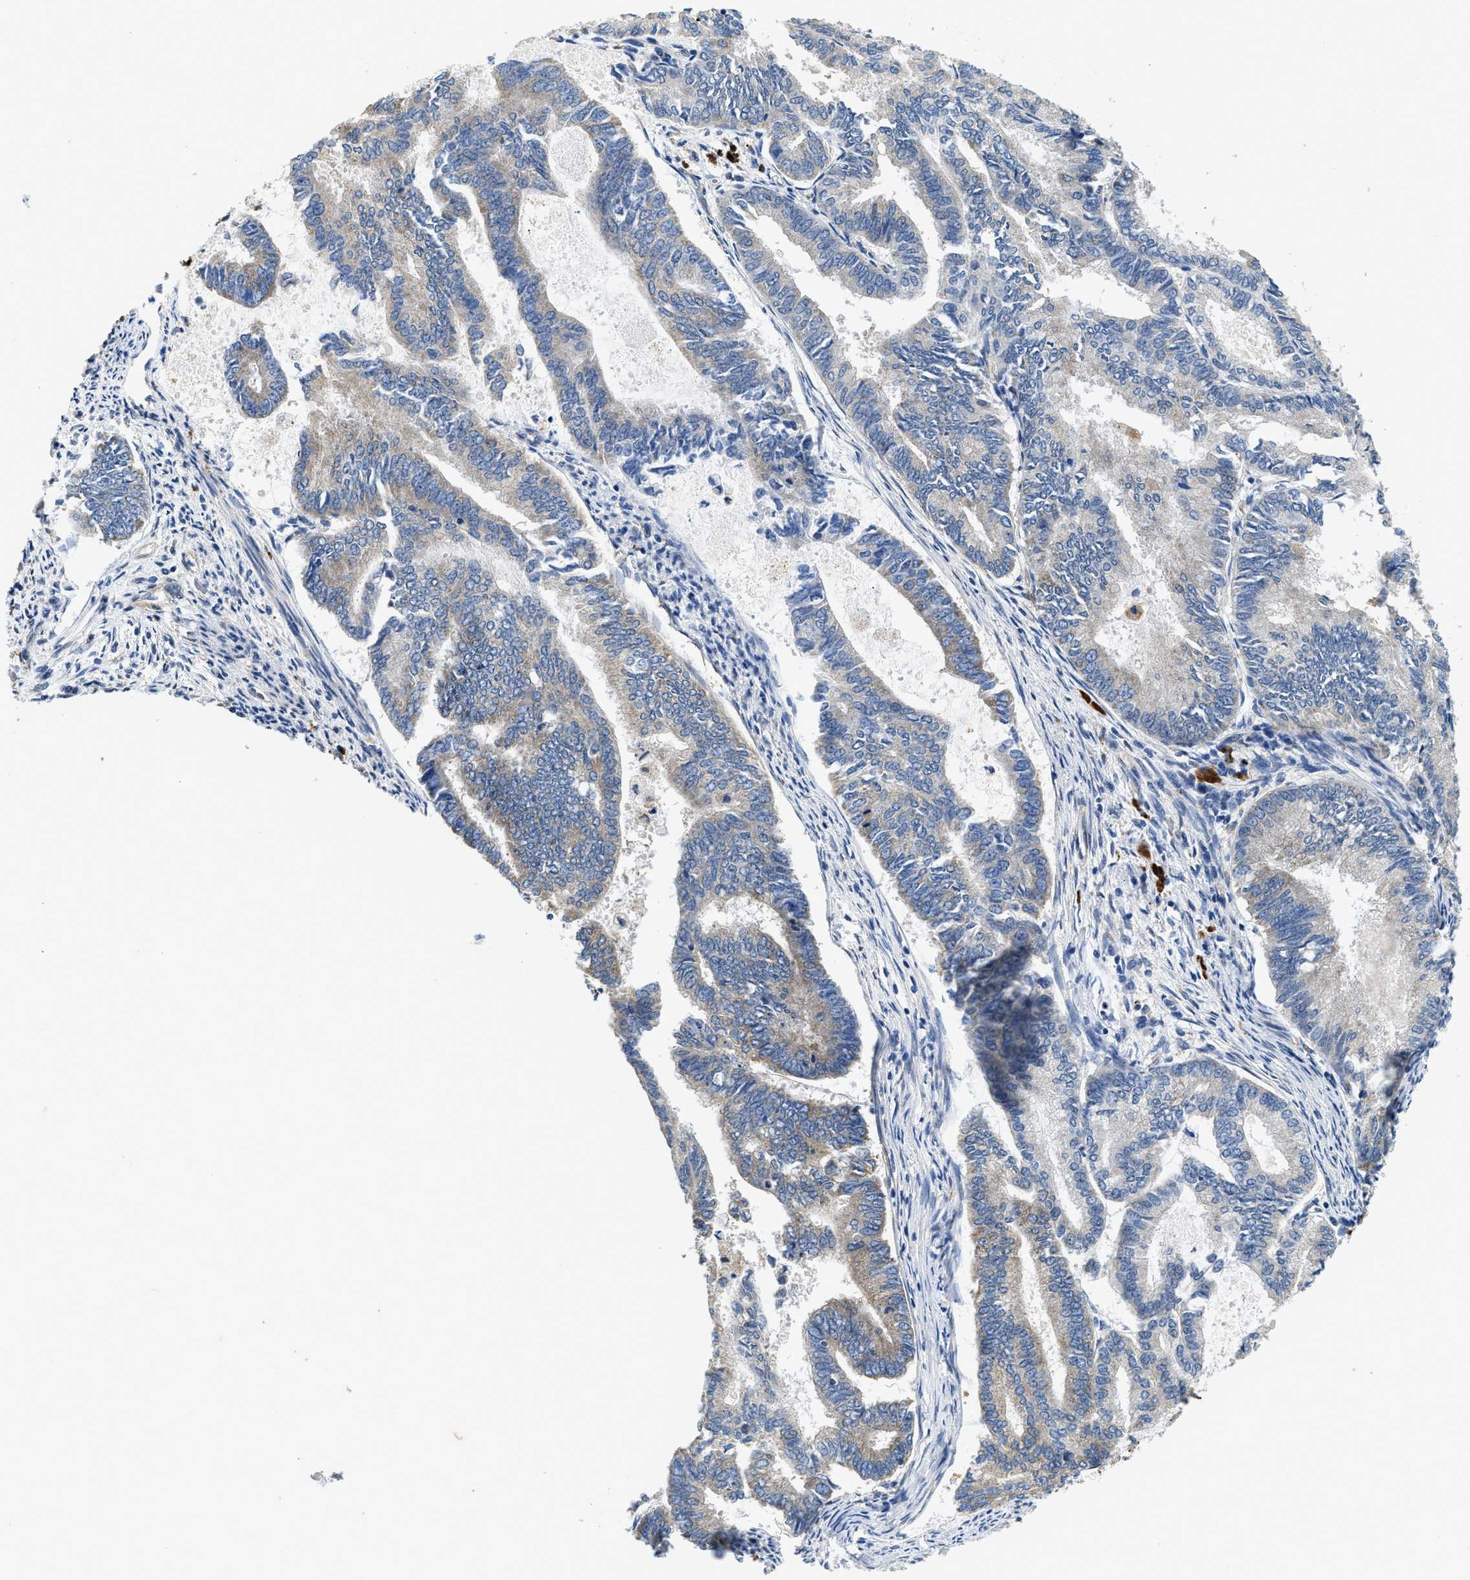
{"staining": {"intensity": "weak", "quantity": "<25%", "location": "cytoplasmic/membranous"}, "tissue": "endometrial cancer", "cell_type": "Tumor cells", "image_type": "cancer", "snomed": [{"axis": "morphology", "description": "Adenocarcinoma, NOS"}, {"axis": "topography", "description": "Endometrium"}], "caption": "Immunohistochemical staining of human adenocarcinoma (endometrial) exhibits no significant expression in tumor cells. (DAB immunohistochemistry (IHC) visualized using brightfield microscopy, high magnification).", "gene": "RAPH1", "patient": {"sex": "female", "age": 86}}